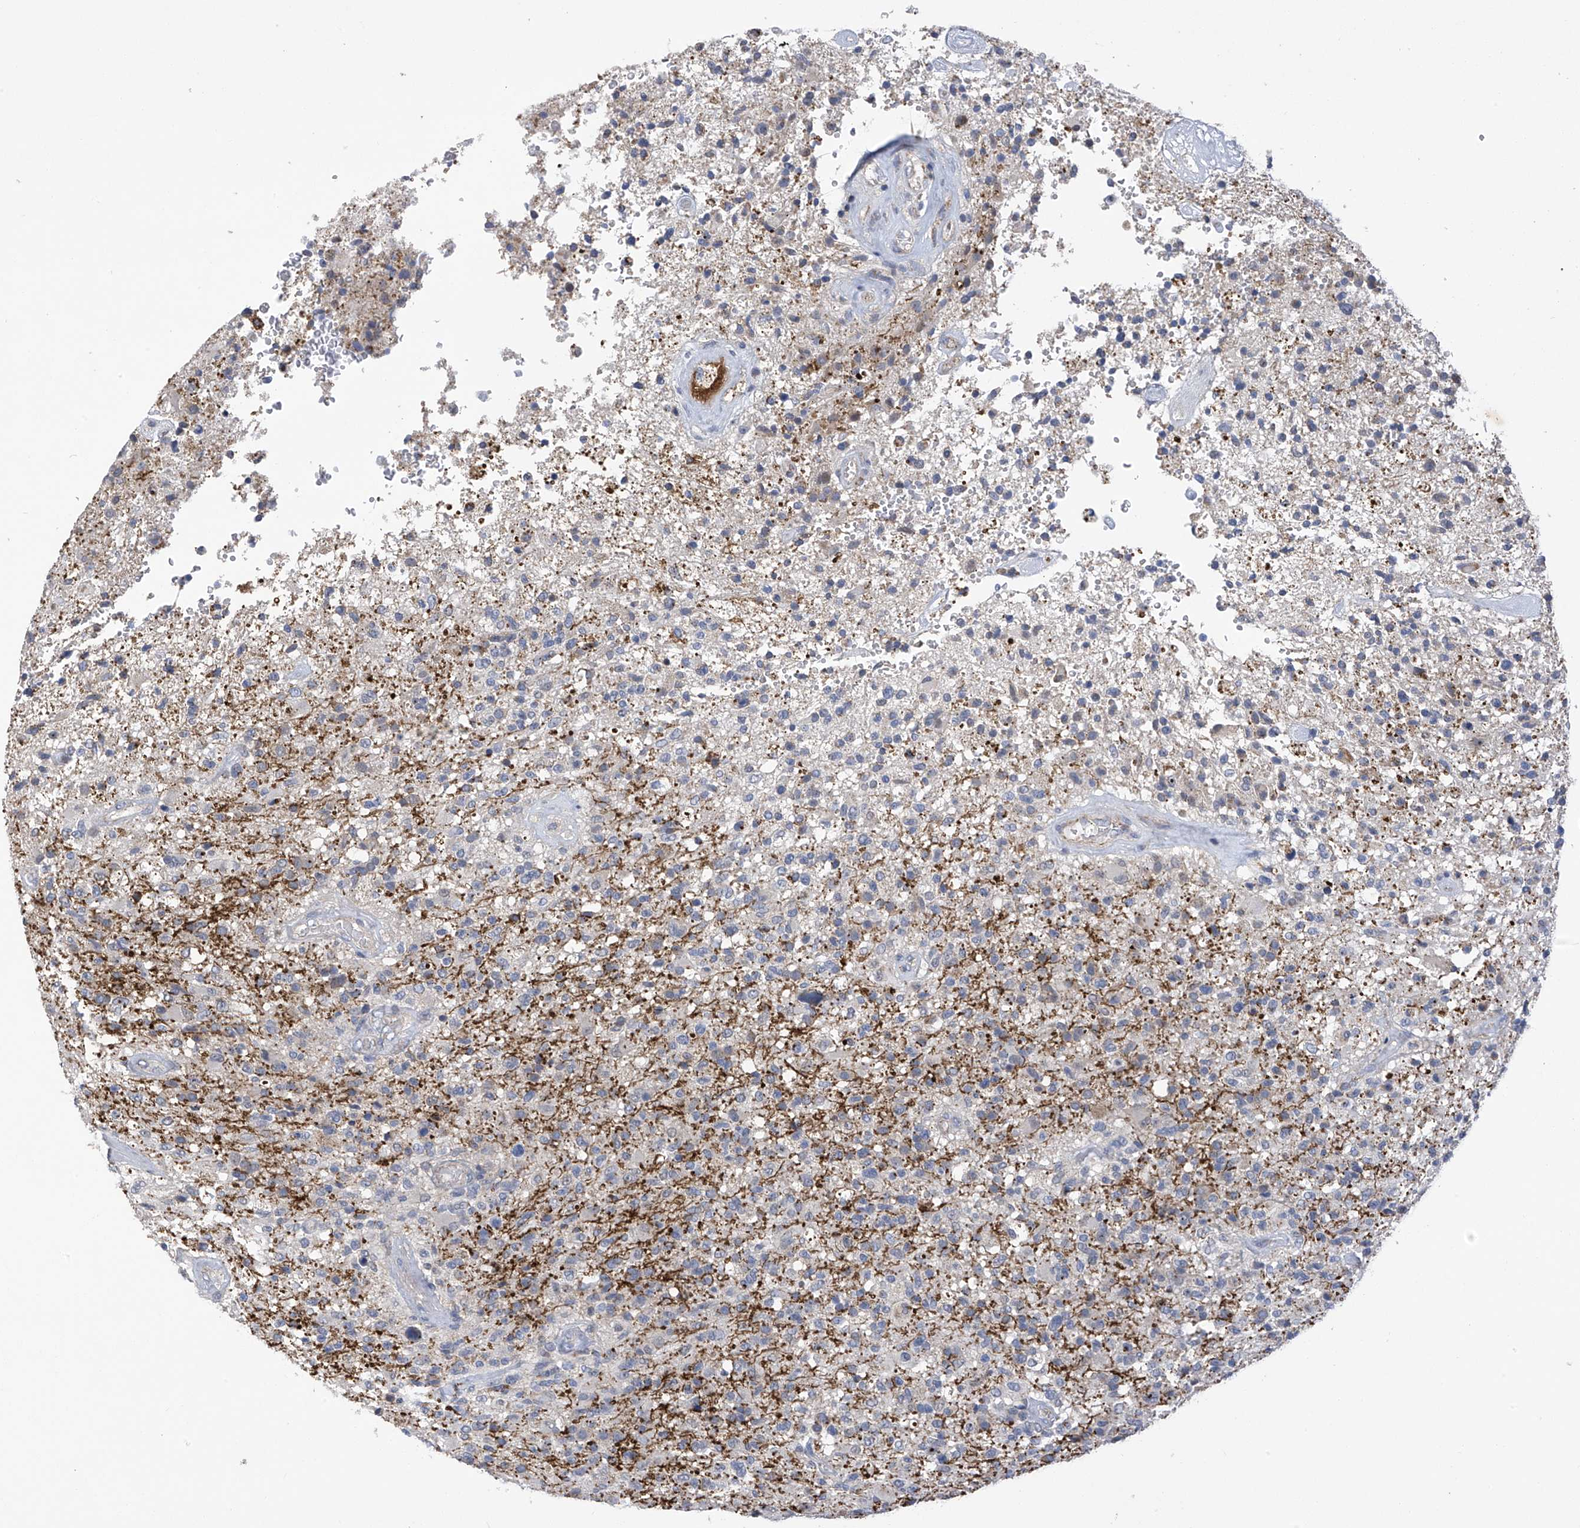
{"staining": {"intensity": "negative", "quantity": "none", "location": "none"}, "tissue": "glioma", "cell_type": "Tumor cells", "image_type": "cancer", "snomed": [{"axis": "morphology", "description": "Glioma, malignant, High grade"}, {"axis": "topography", "description": "Brain"}], "caption": "Glioma stained for a protein using immunohistochemistry (IHC) shows no positivity tumor cells.", "gene": "SLCO4A1", "patient": {"sex": "male", "age": 72}}